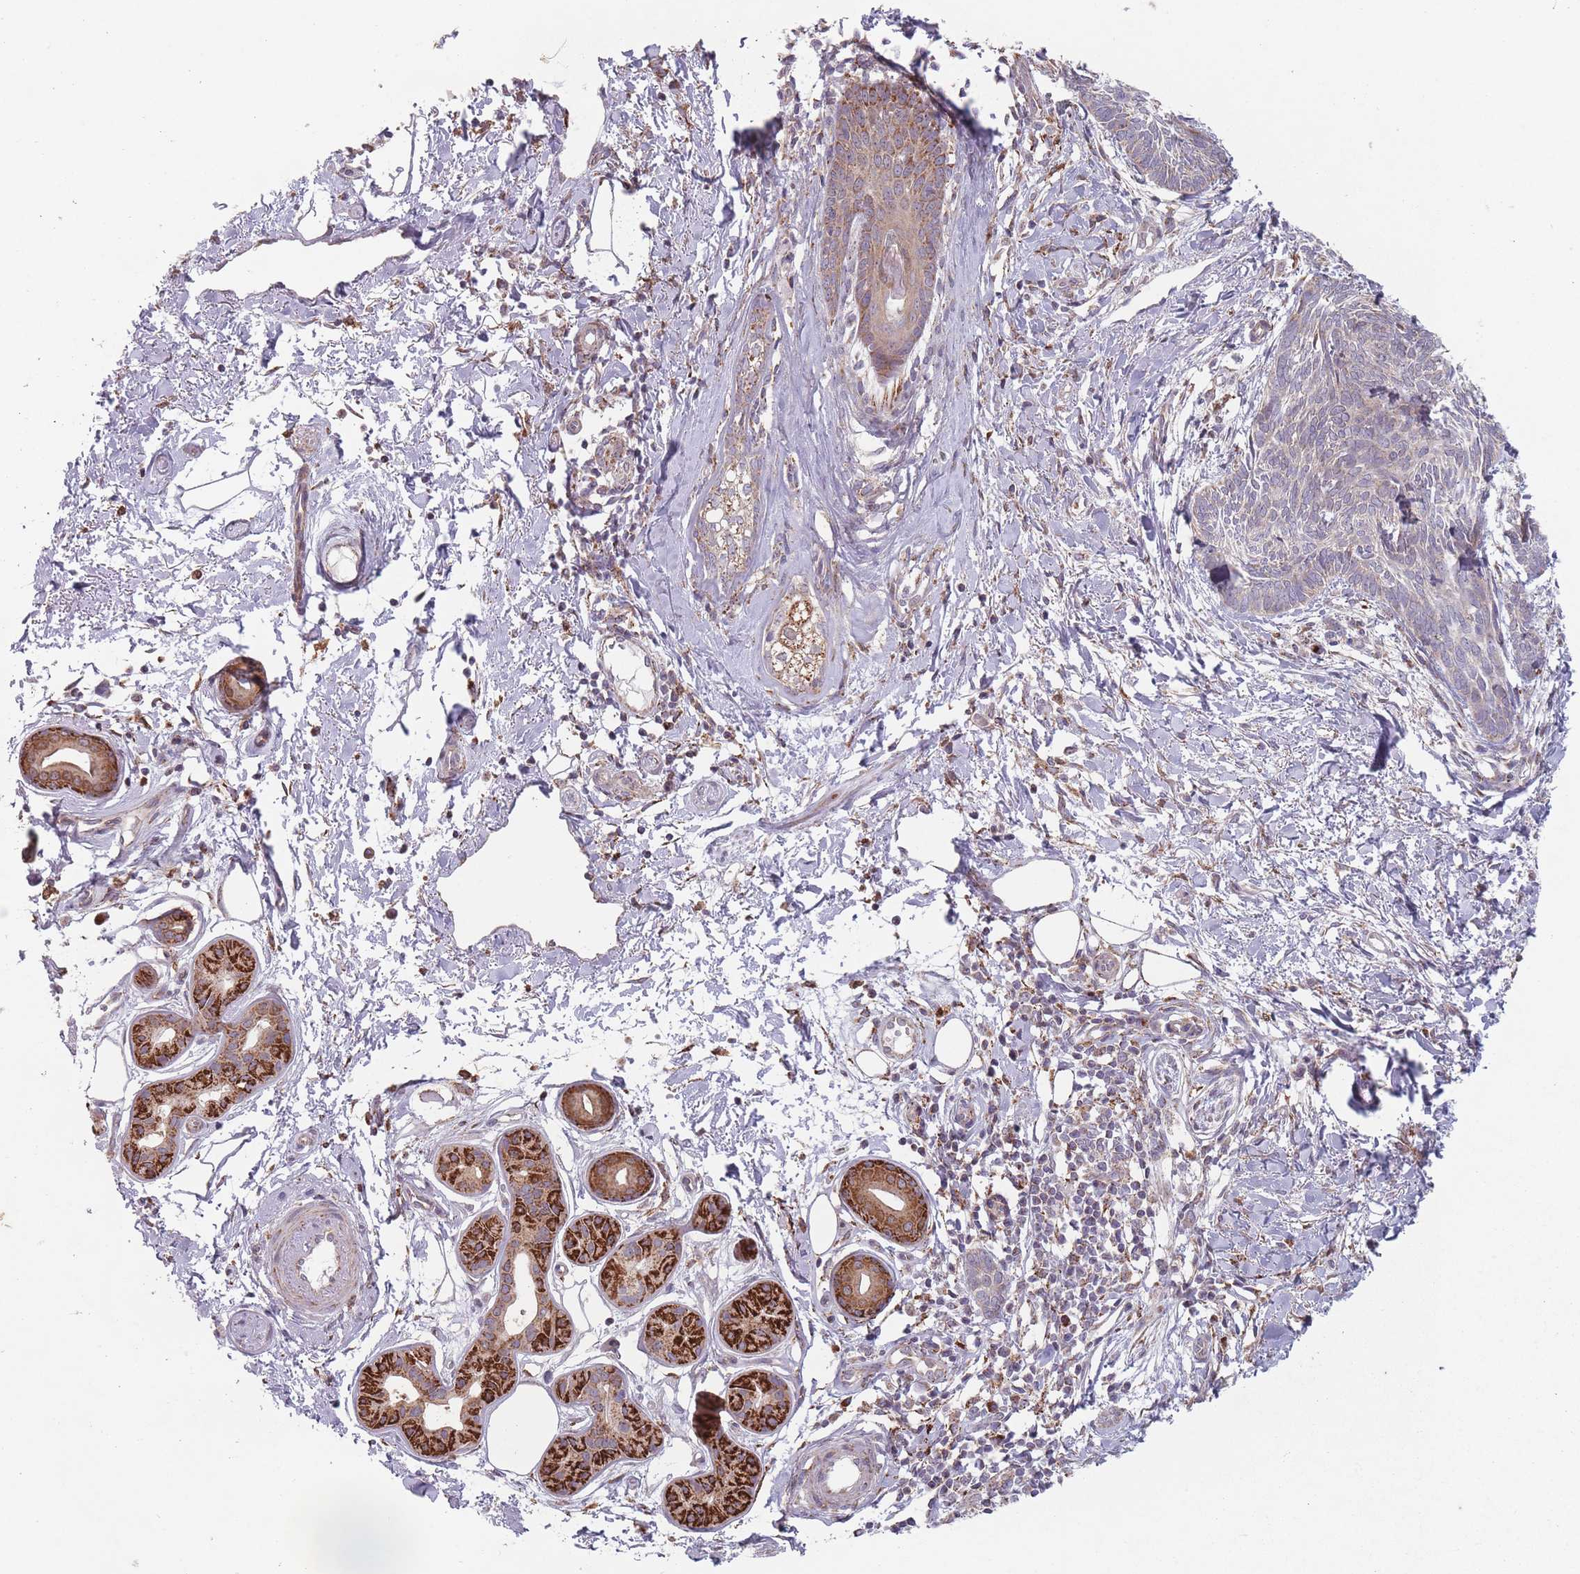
{"staining": {"intensity": "weak", "quantity": "<25%", "location": "cytoplasmic/membranous"}, "tissue": "skin cancer", "cell_type": "Tumor cells", "image_type": "cancer", "snomed": [{"axis": "morphology", "description": "Basal cell carcinoma"}, {"axis": "topography", "description": "Skin"}], "caption": "This is a image of immunohistochemistry (IHC) staining of skin basal cell carcinoma, which shows no positivity in tumor cells.", "gene": "OR10Q1", "patient": {"sex": "female", "age": 81}}